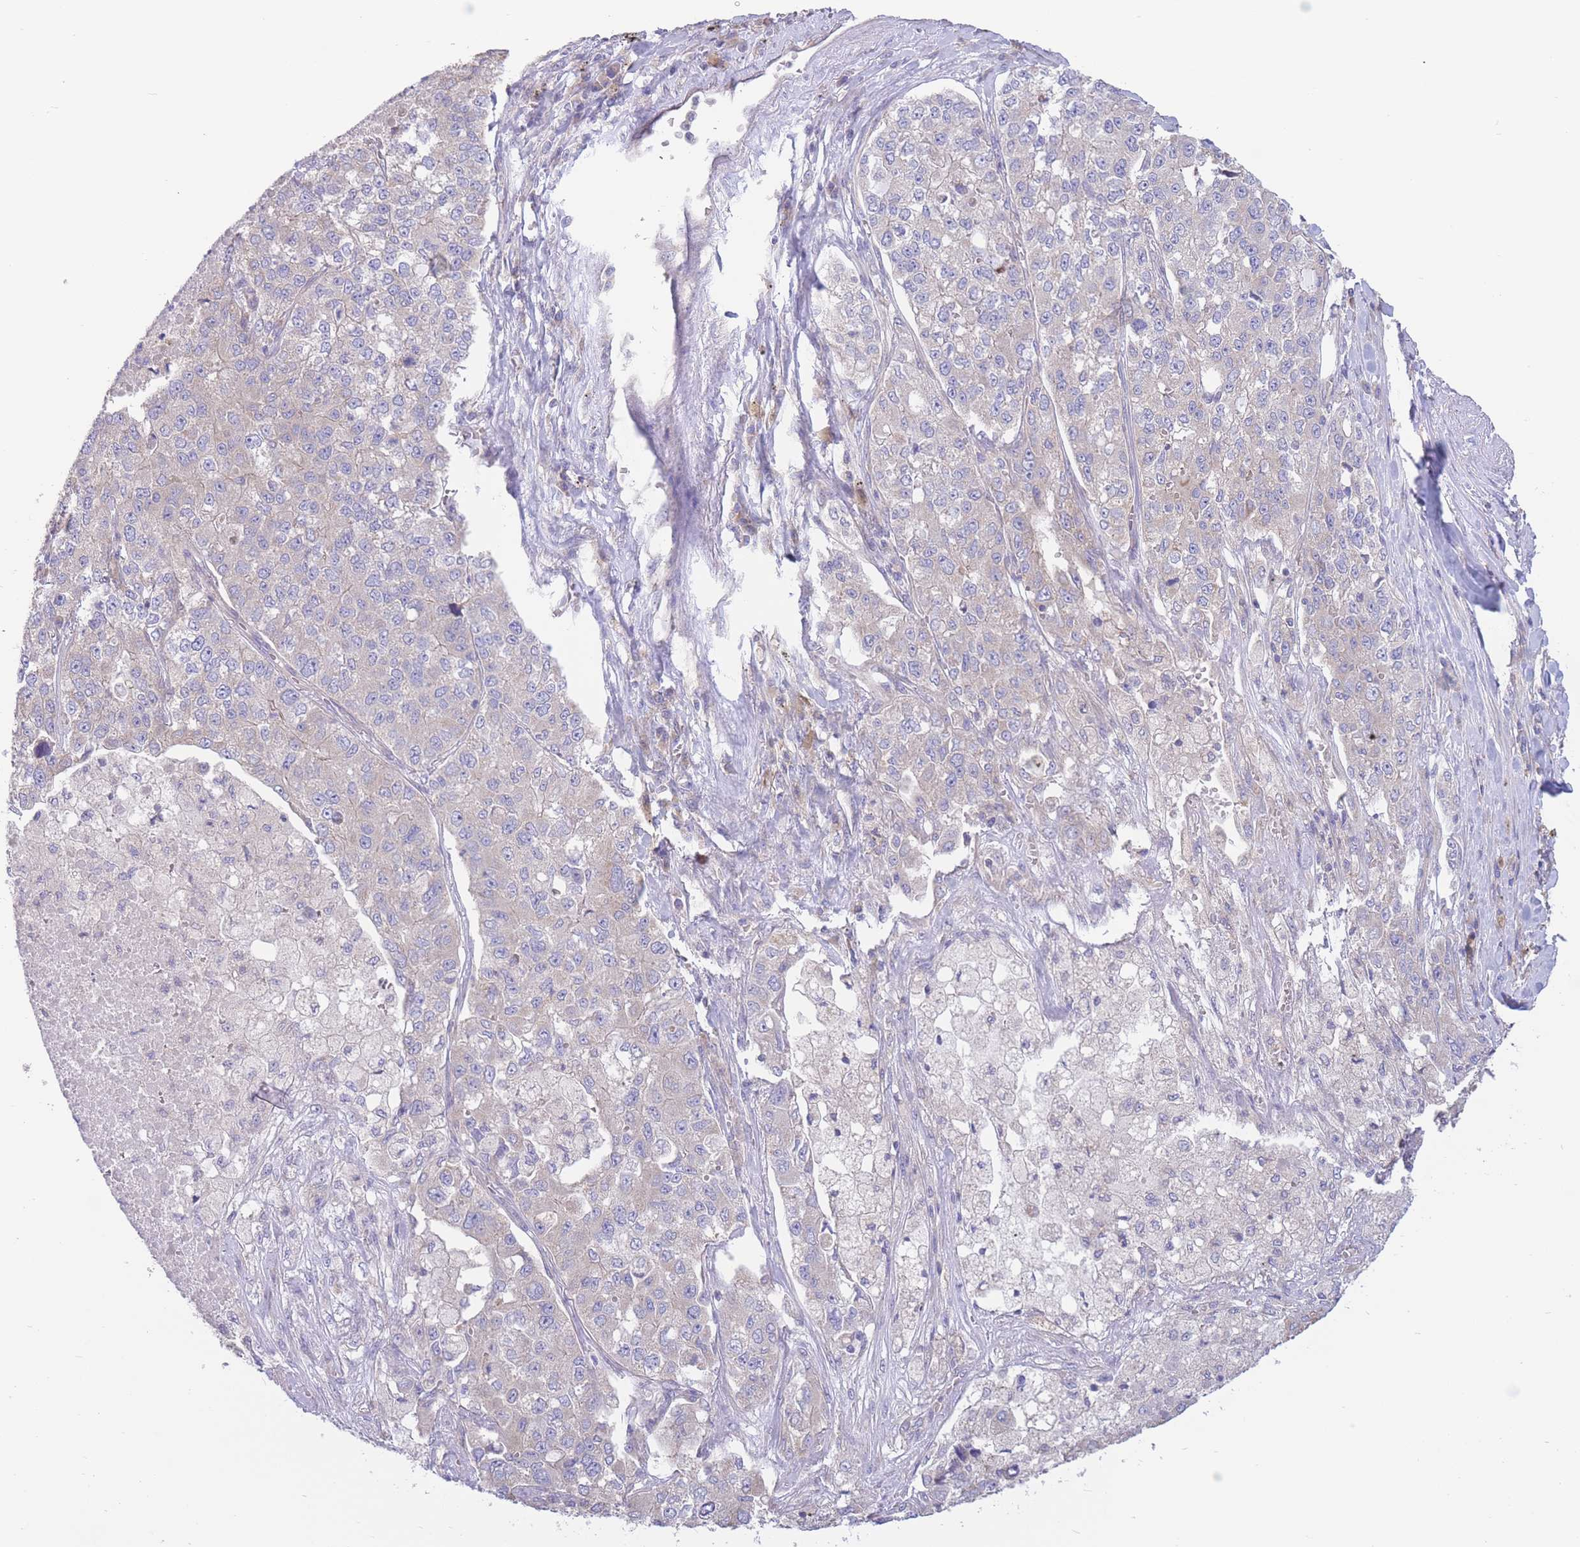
{"staining": {"intensity": "negative", "quantity": "none", "location": "none"}, "tissue": "lung cancer", "cell_type": "Tumor cells", "image_type": "cancer", "snomed": [{"axis": "morphology", "description": "Adenocarcinoma, NOS"}, {"axis": "topography", "description": "Lung"}], "caption": "DAB immunohistochemical staining of adenocarcinoma (lung) demonstrates no significant staining in tumor cells. (Stains: DAB (3,3'-diaminobenzidine) IHC with hematoxylin counter stain, Microscopy: brightfield microscopy at high magnification).", "gene": "ALS2CL", "patient": {"sex": "male", "age": 49}}